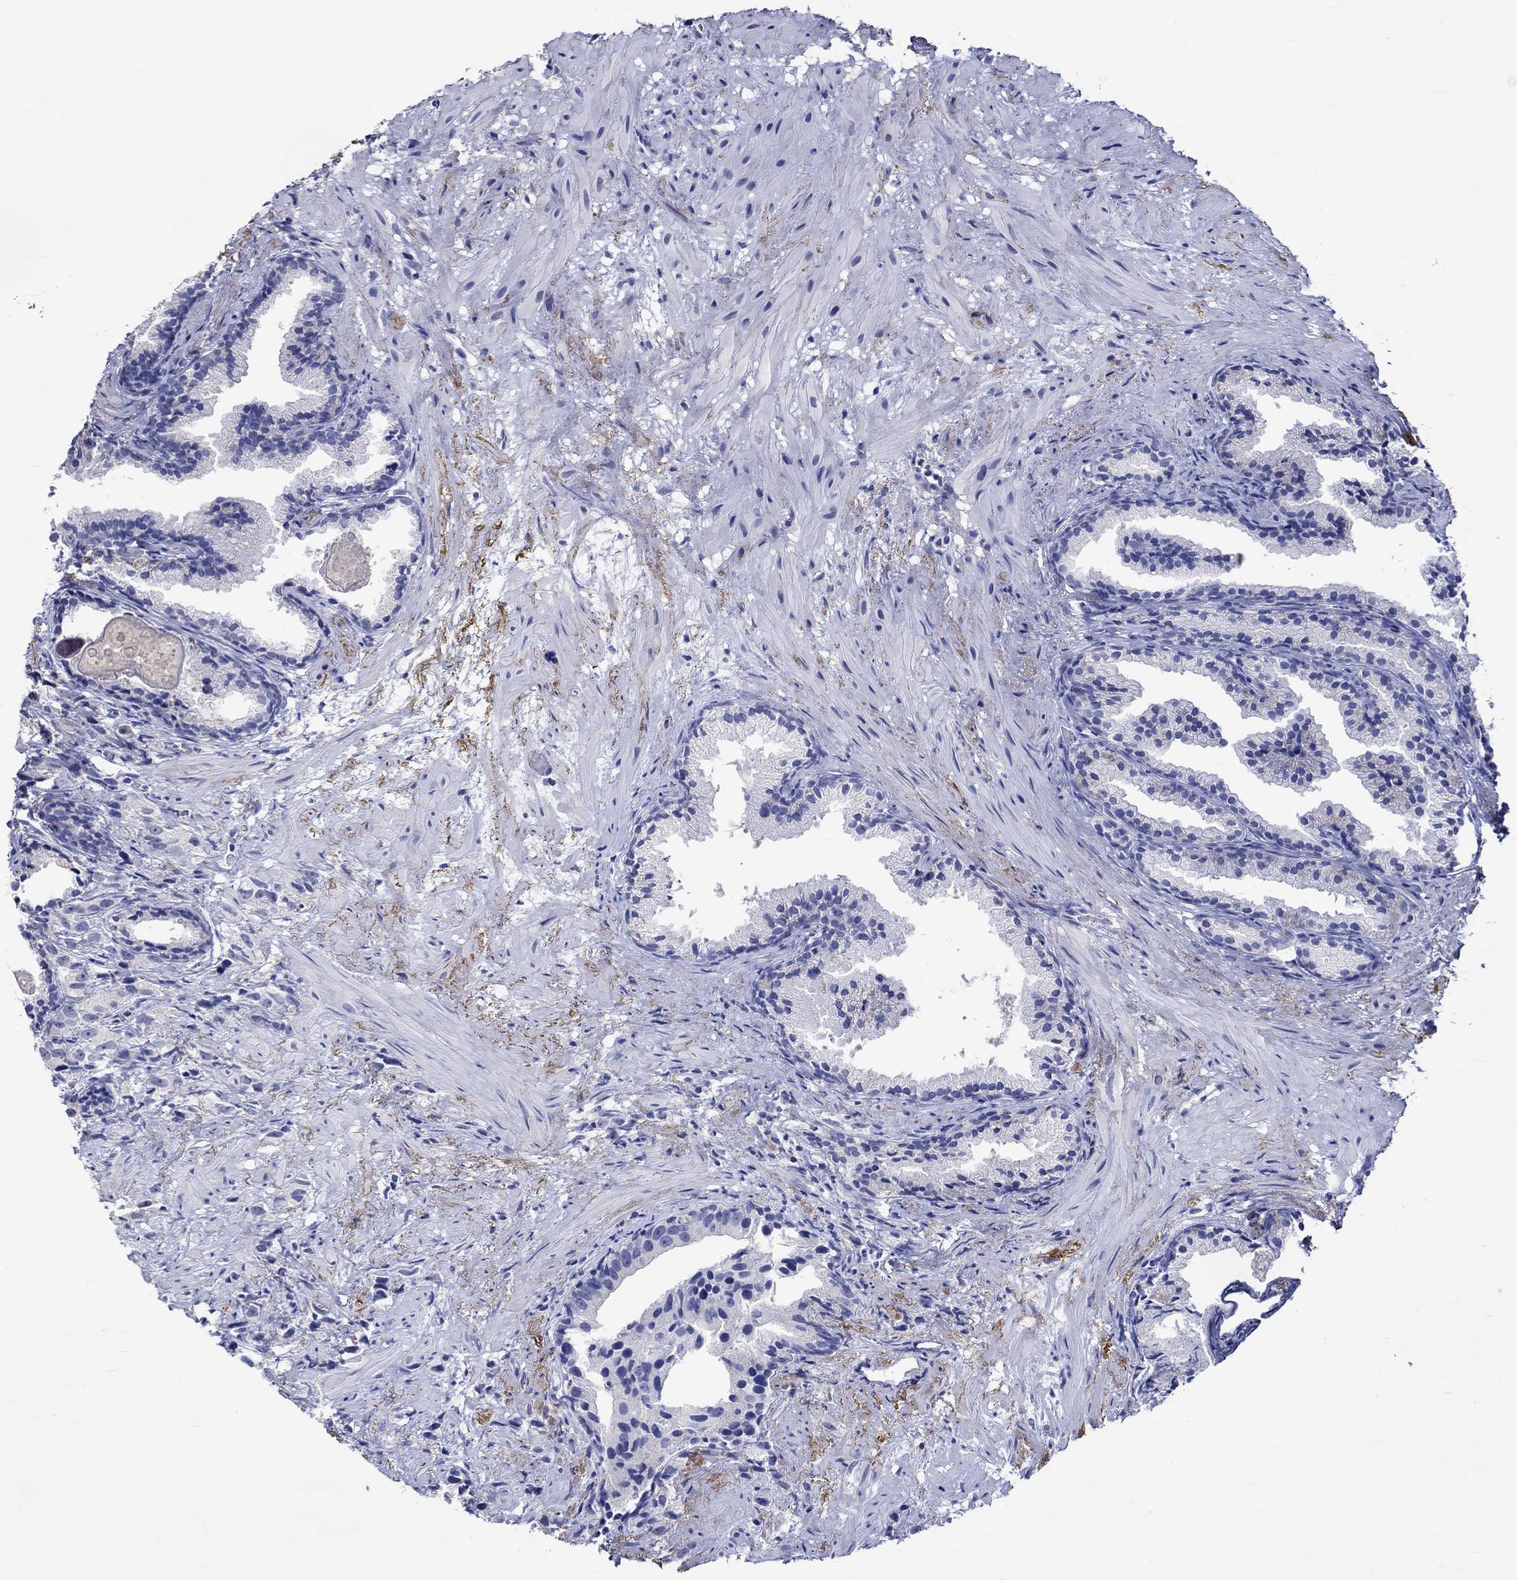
{"staining": {"intensity": "negative", "quantity": "none", "location": "none"}, "tissue": "prostate cancer", "cell_type": "Tumor cells", "image_type": "cancer", "snomed": [{"axis": "morphology", "description": "Adenocarcinoma, High grade"}, {"axis": "topography", "description": "Prostate"}], "caption": "Tumor cells are negative for protein expression in human prostate cancer (high-grade adenocarcinoma). (DAB (3,3'-diaminobenzidine) immunohistochemistry with hematoxylin counter stain).", "gene": "KLHL35", "patient": {"sex": "male", "age": 90}}